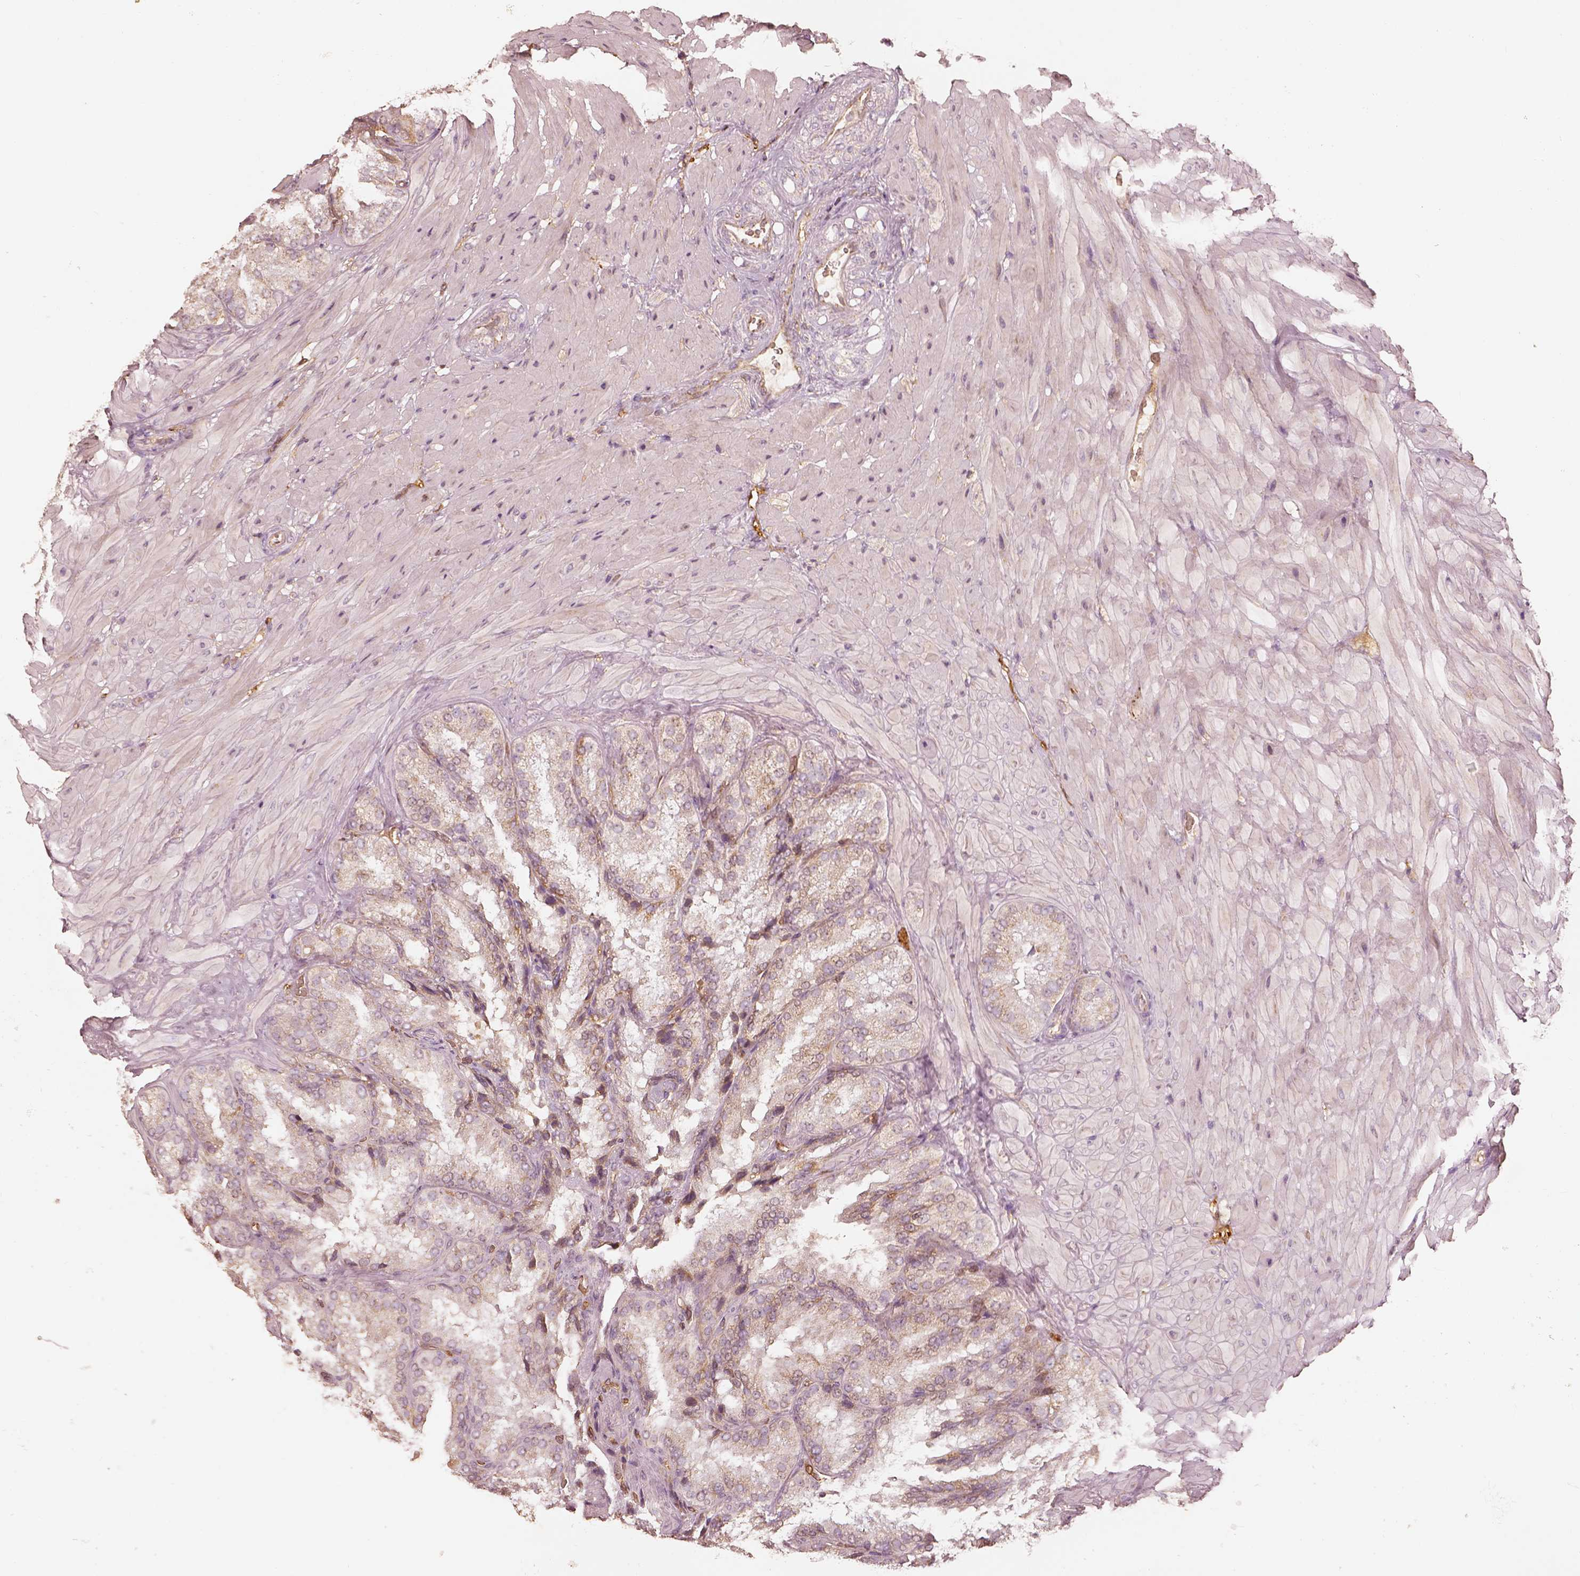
{"staining": {"intensity": "negative", "quantity": "none", "location": "none"}, "tissue": "seminal vesicle", "cell_type": "Glandular cells", "image_type": "normal", "snomed": [{"axis": "morphology", "description": "Normal tissue, NOS"}, {"axis": "topography", "description": "Seminal veicle"}], "caption": "Glandular cells are negative for protein expression in benign human seminal vesicle. (DAB (3,3'-diaminobenzidine) immunohistochemistry with hematoxylin counter stain).", "gene": "FSCN1", "patient": {"sex": "male", "age": 37}}